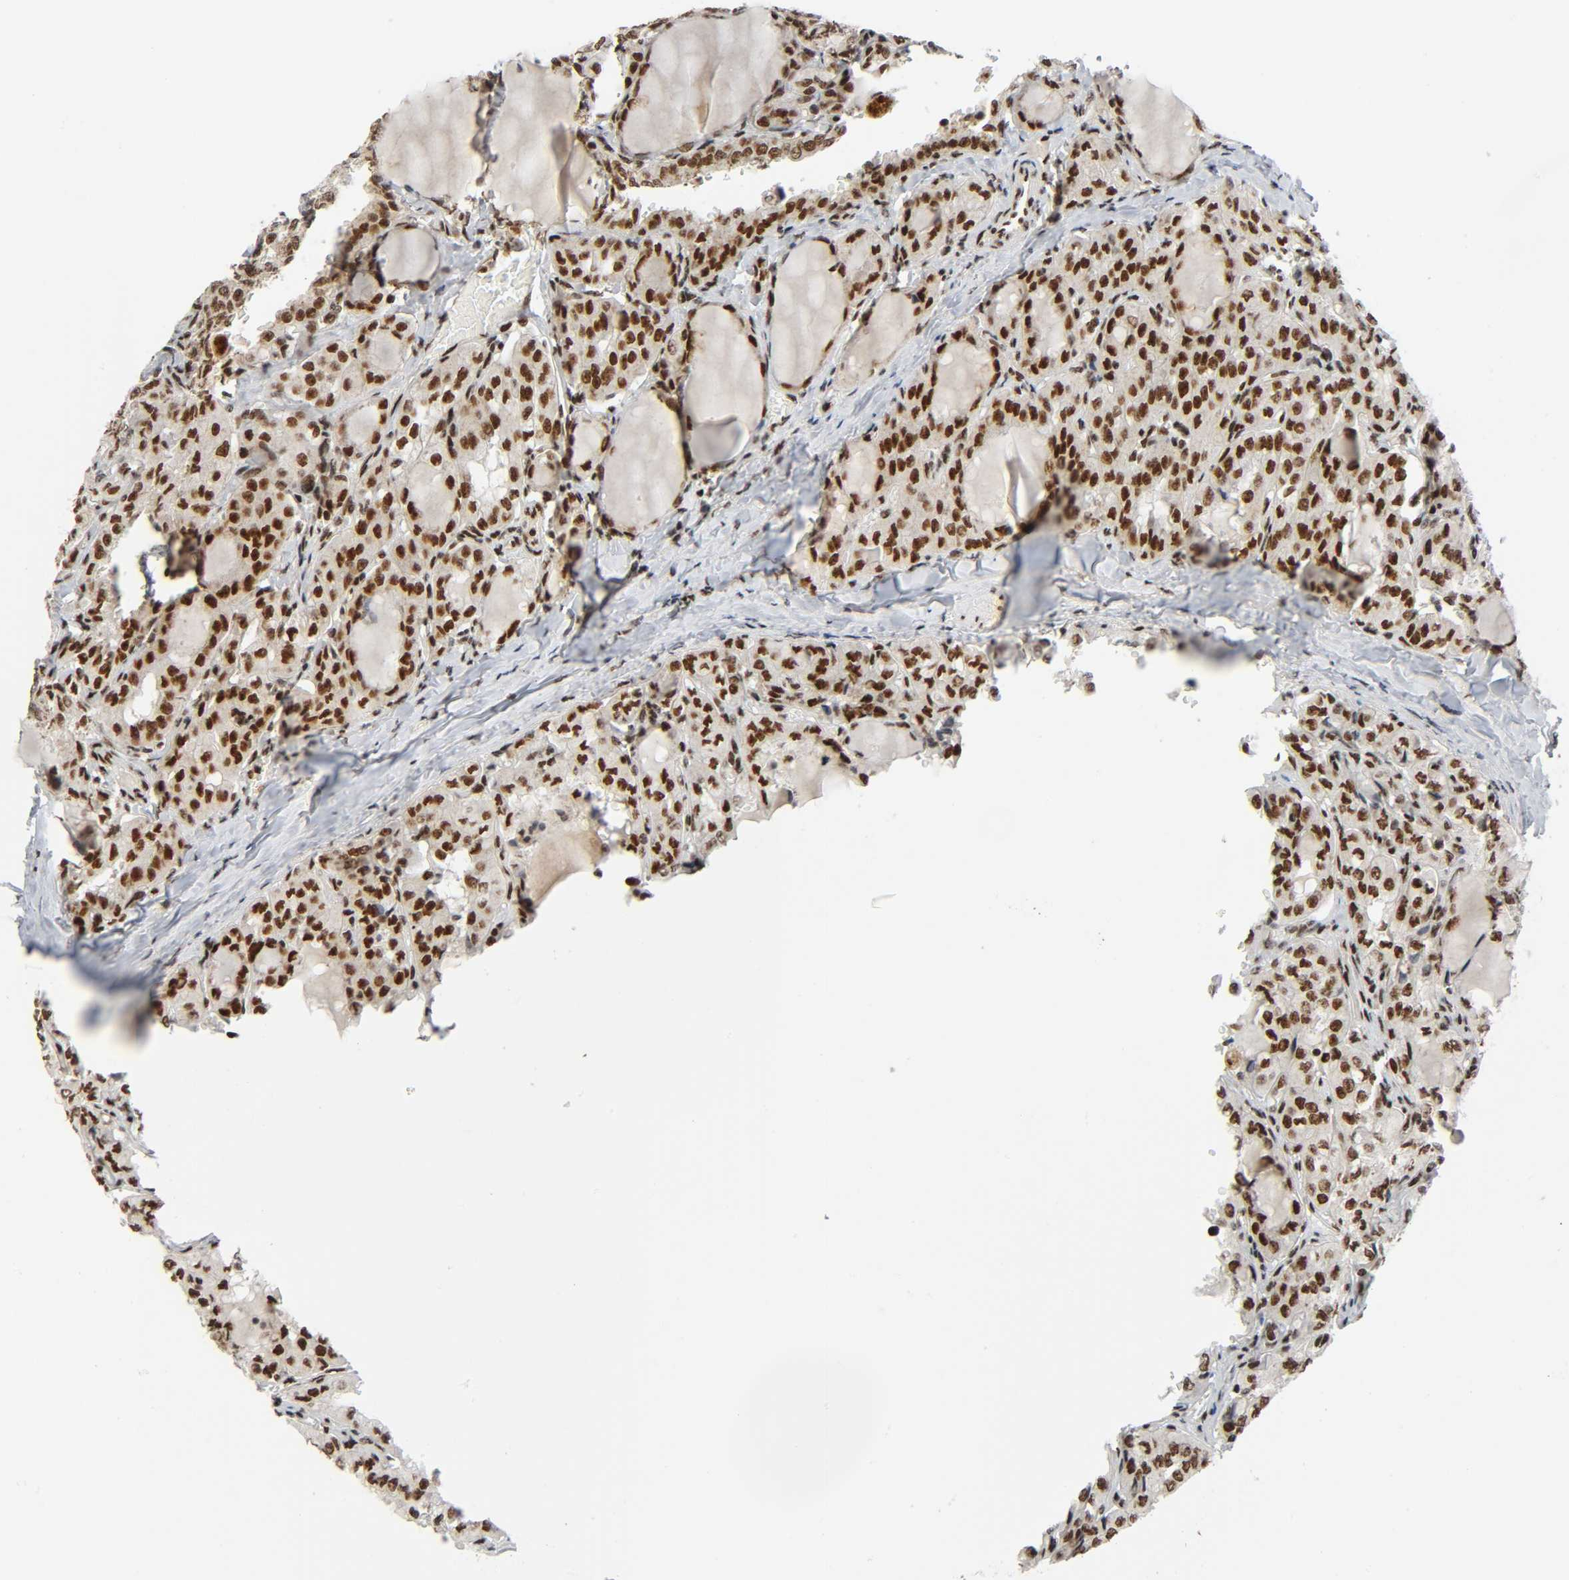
{"staining": {"intensity": "strong", "quantity": ">75%", "location": "nuclear"}, "tissue": "thyroid cancer", "cell_type": "Tumor cells", "image_type": "cancer", "snomed": [{"axis": "morphology", "description": "Papillary adenocarcinoma, NOS"}, {"axis": "topography", "description": "Thyroid gland"}], "caption": "A high-resolution photomicrograph shows immunohistochemistry (IHC) staining of thyroid cancer (papillary adenocarcinoma), which shows strong nuclear staining in approximately >75% of tumor cells.", "gene": "CDK9", "patient": {"sex": "male", "age": 20}}